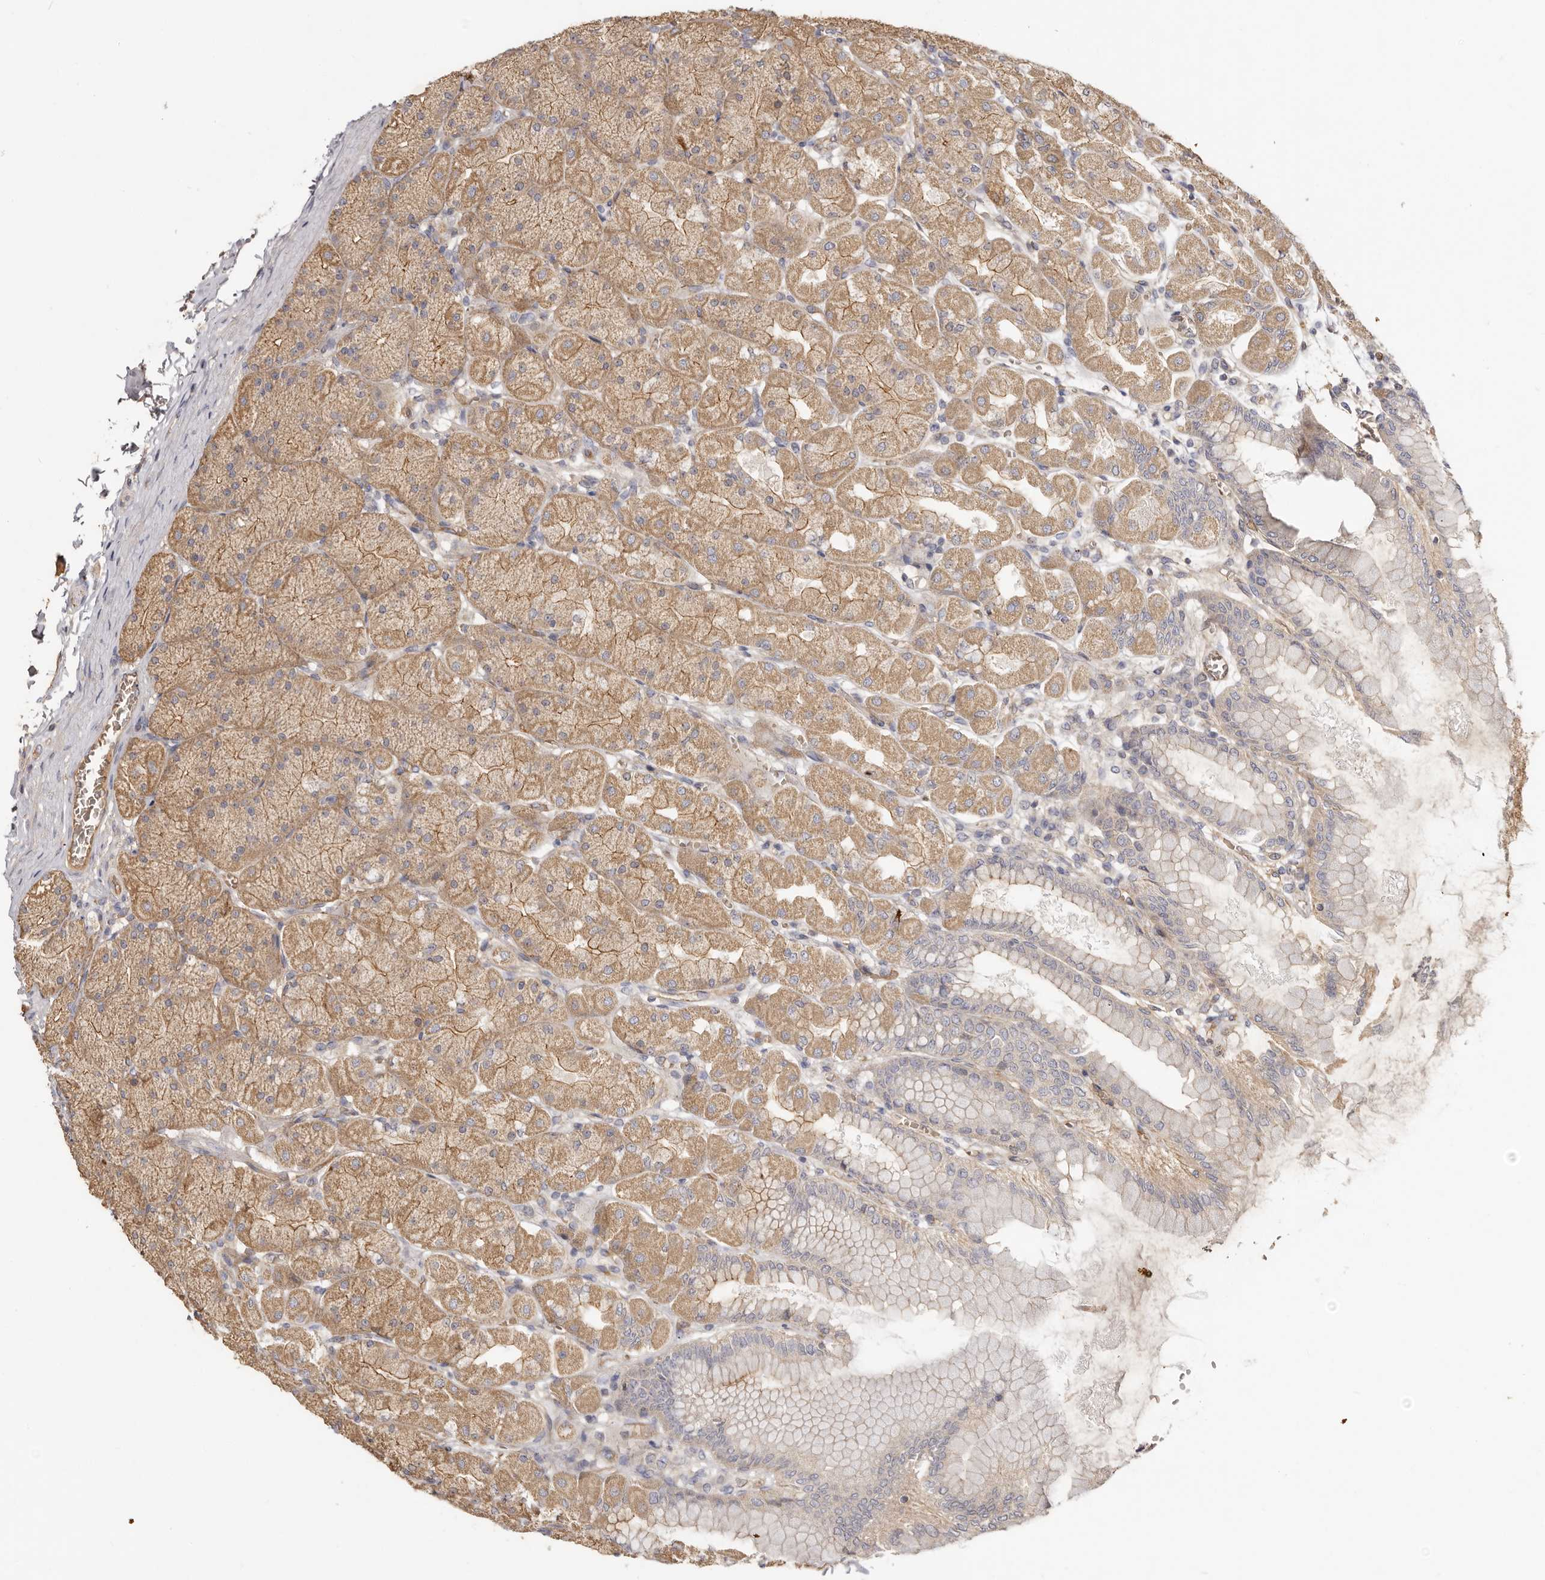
{"staining": {"intensity": "moderate", "quantity": ">75%", "location": "cytoplasmic/membranous"}, "tissue": "stomach", "cell_type": "Glandular cells", "image_type": "normal", "snomed": [{"axis": "morphology", "description": "Normal tissue, NOS"}, {"axis": "topography", "description": "Stomach, upper"}], "caption": "A brown stain shows moderate cytoplasmic/membranous positivity of a protein in glandular cells of benign stomach.", "gene": "ADAMTS9", "patient": {"sex": "female", "age": 56}}